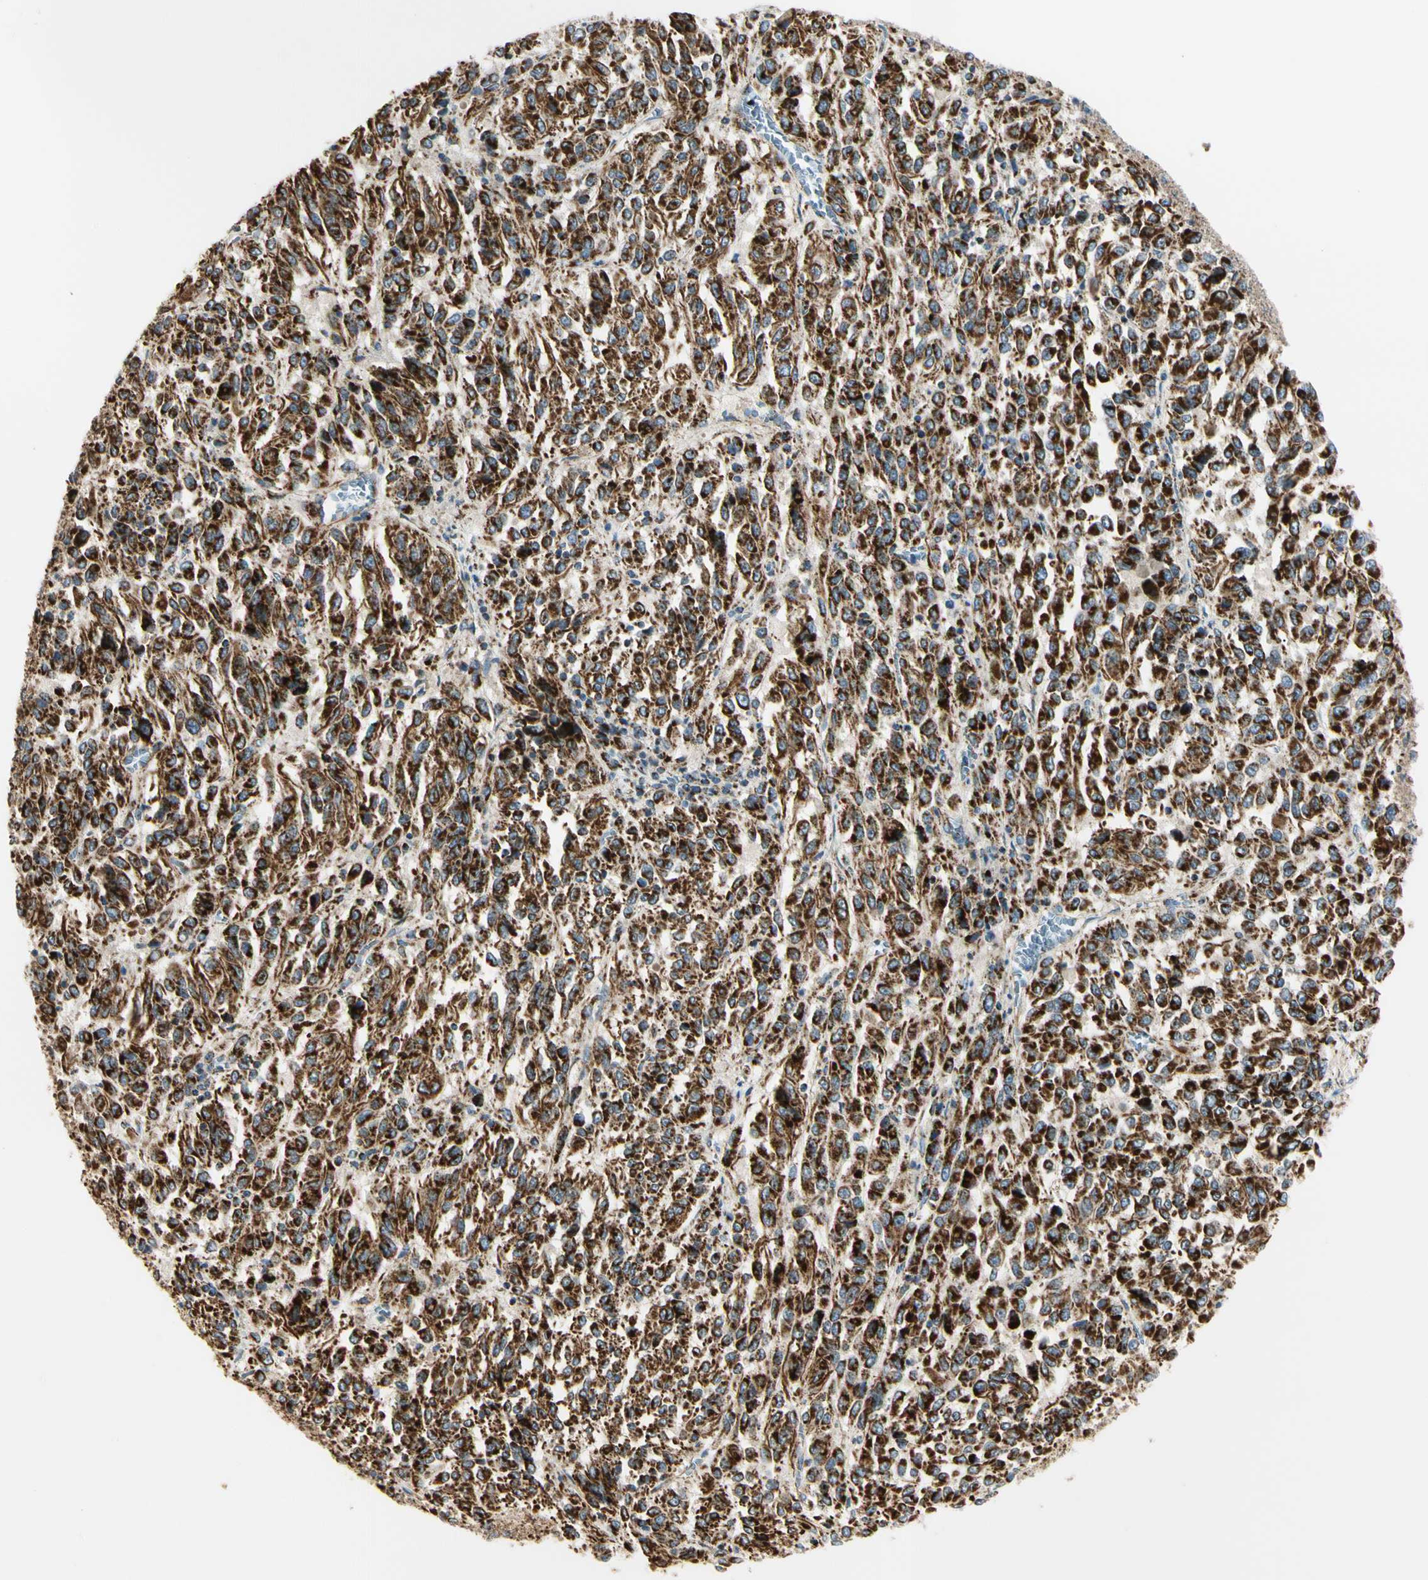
{"staining": {"intensity": "strong", "quantity": ">75%", "location": "cytoplasmic/membranous"}, "tissue": "melanoma", "cell_type": "Tumor cells", "image_type": "cancer", "snomed": [{"axis": "morphology", "description": "Malignant melanoma, Metastatic site"}, {"axis": "topography", "description": "Lung"}], "caption": "DAB immunohistochemical staining of human melanoma exhibits strong cytoplasmic/membranous protein expression in approximately >75% of tumor cells. (brown staining indicates protein expression, while blue staining denotes nuclei).", "gene": "TBC1D10A", "patient": {"sex": "male", "age": 64}}